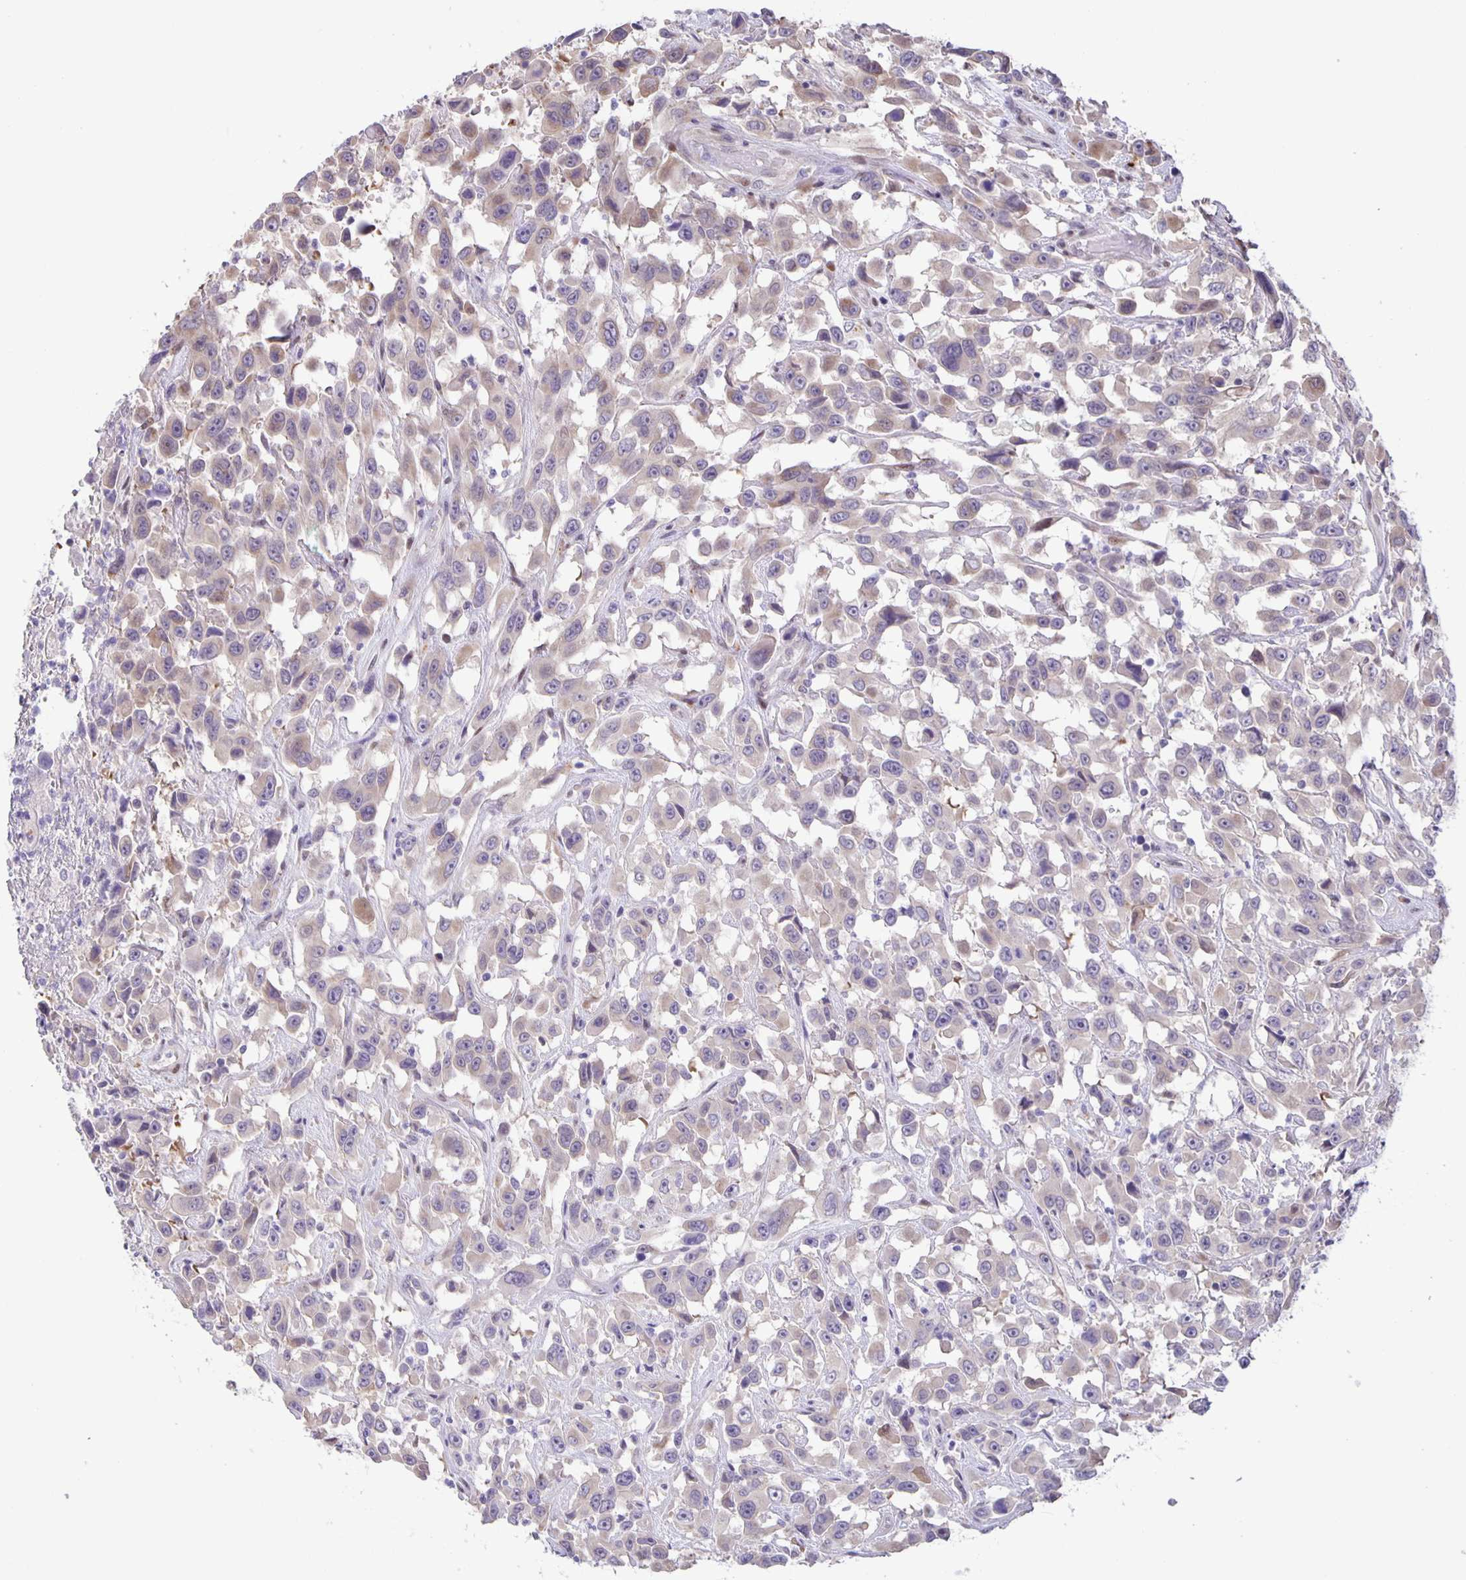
{"staining": {"intensity": "weak", "quantity": ">75%", "location": "cytoplasmic/membranous"}, "tissue": "urothelial cancer", "cell_type": "Tumor cells", "image_type": "cancer", "snomed": [{"axis": "morphology", "description": "Urothelial carcinoma, High grade"}, {"axis": "topography", "description": "Urinary bladder"}], "caption": "Immunohistochemistry (DAB) staining of urothelial cancer reveals weak cytoplasmic/membranous protein expression in about >75% of tumor cells. Using DAB (brown) and hematoxylin (blue) stains, captured at high magnification using brightfield microscopy.", "gene": "MAPK12", "patient": {"sex": "male", "age": 53}}